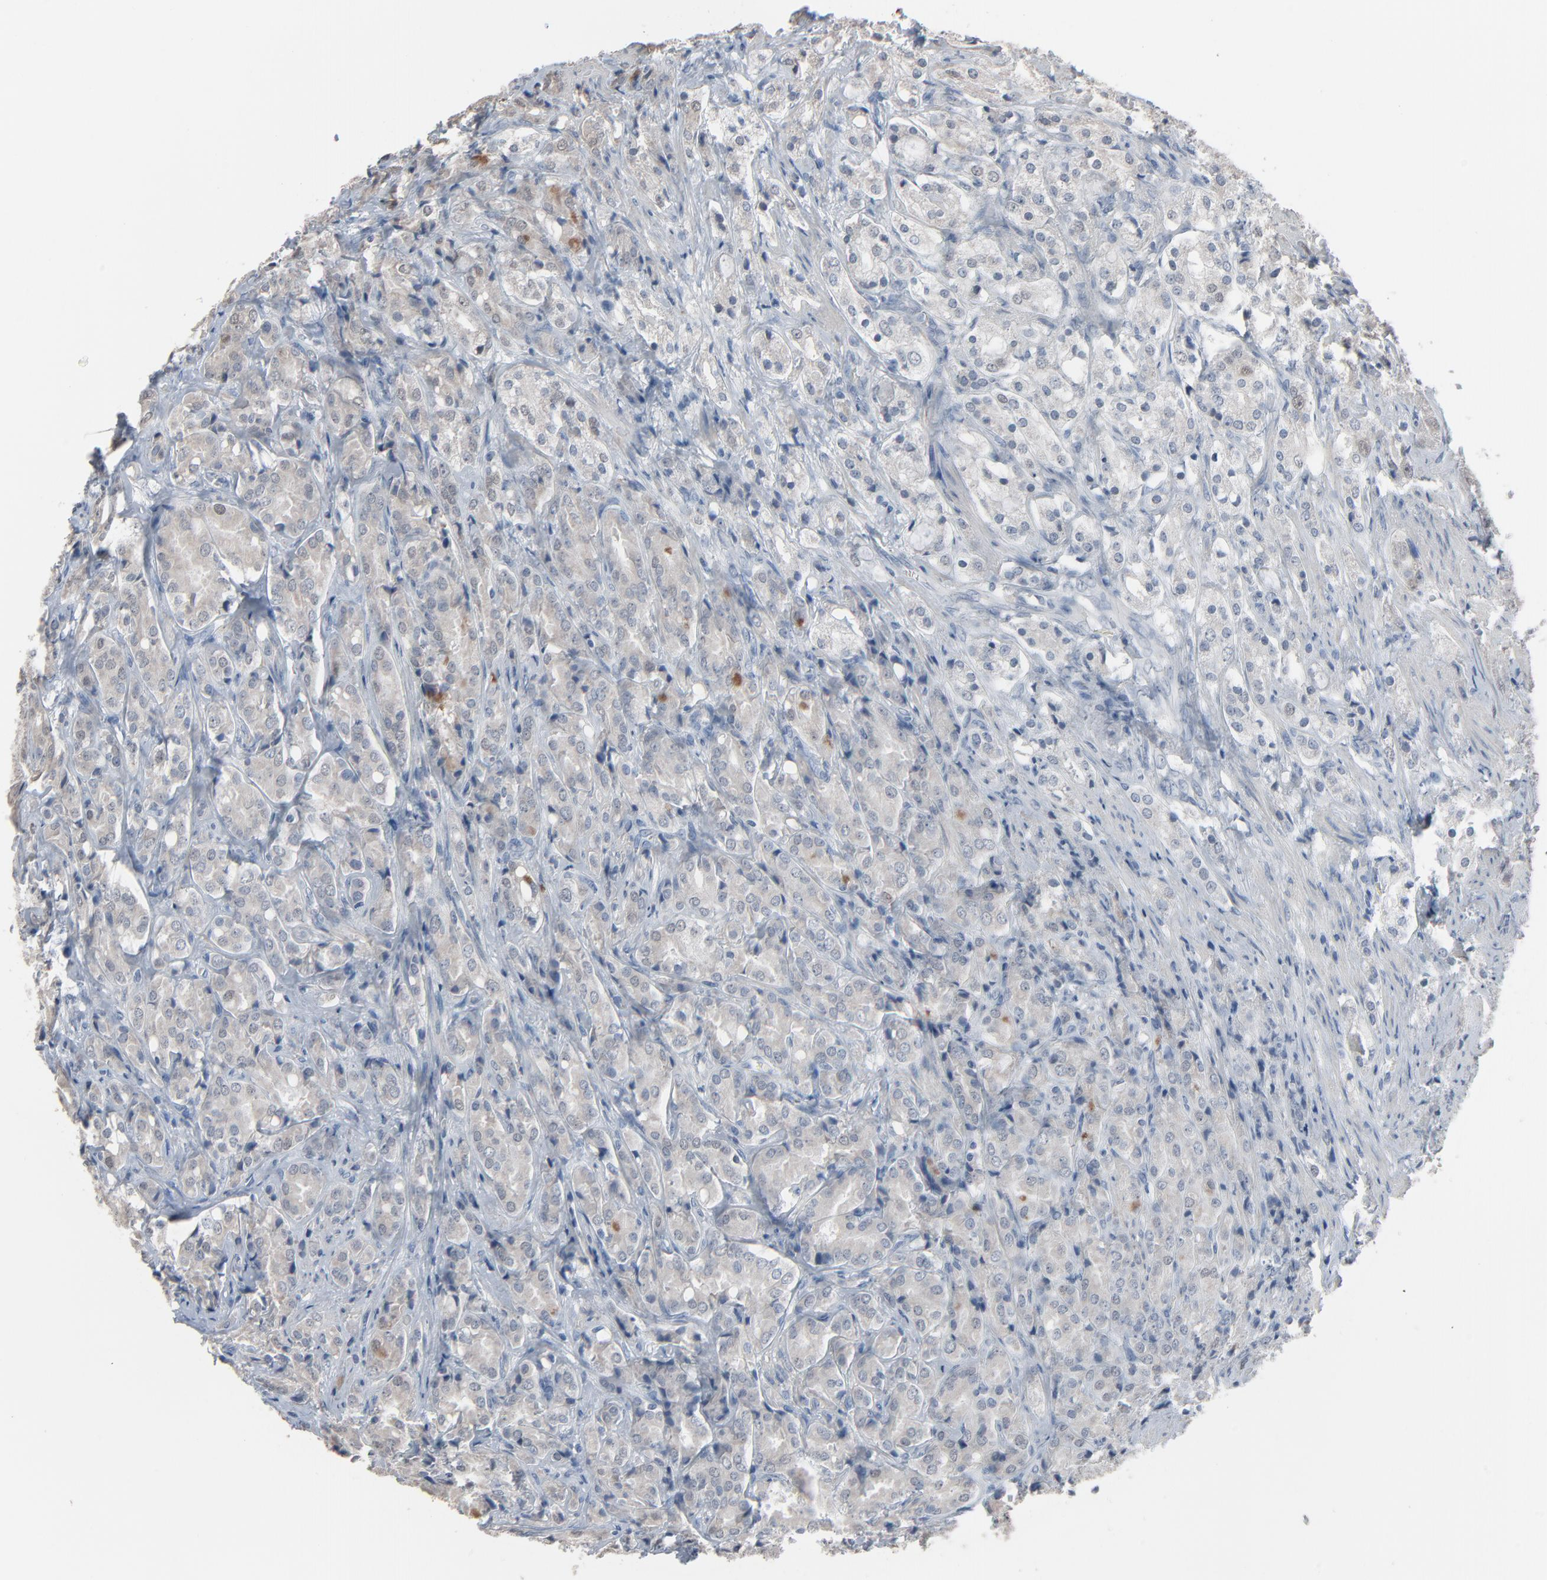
{"staining": {"intensity": "weak", "quantity": "25%-75%", "location": "cytoplasmic/membranous"}, "tissue": "prostate cancer", "cell_type": "Tumor cells", "image_type": "cancer", "snomed": [{"axis": "morphology", "description": "Adenocarcinoma, High grade"}, {"axis": "topography", "description": "Prostate"}], "caption": "An image of human adenocarcinoma (high-grade) (prostate) stained for a protein shows weak cytoplasmic/membranous brown staining in tumor cells. Nuclei are stained in blue.", "gene": "SAGE1", "patient": {"sex": "male", "age": 68}}